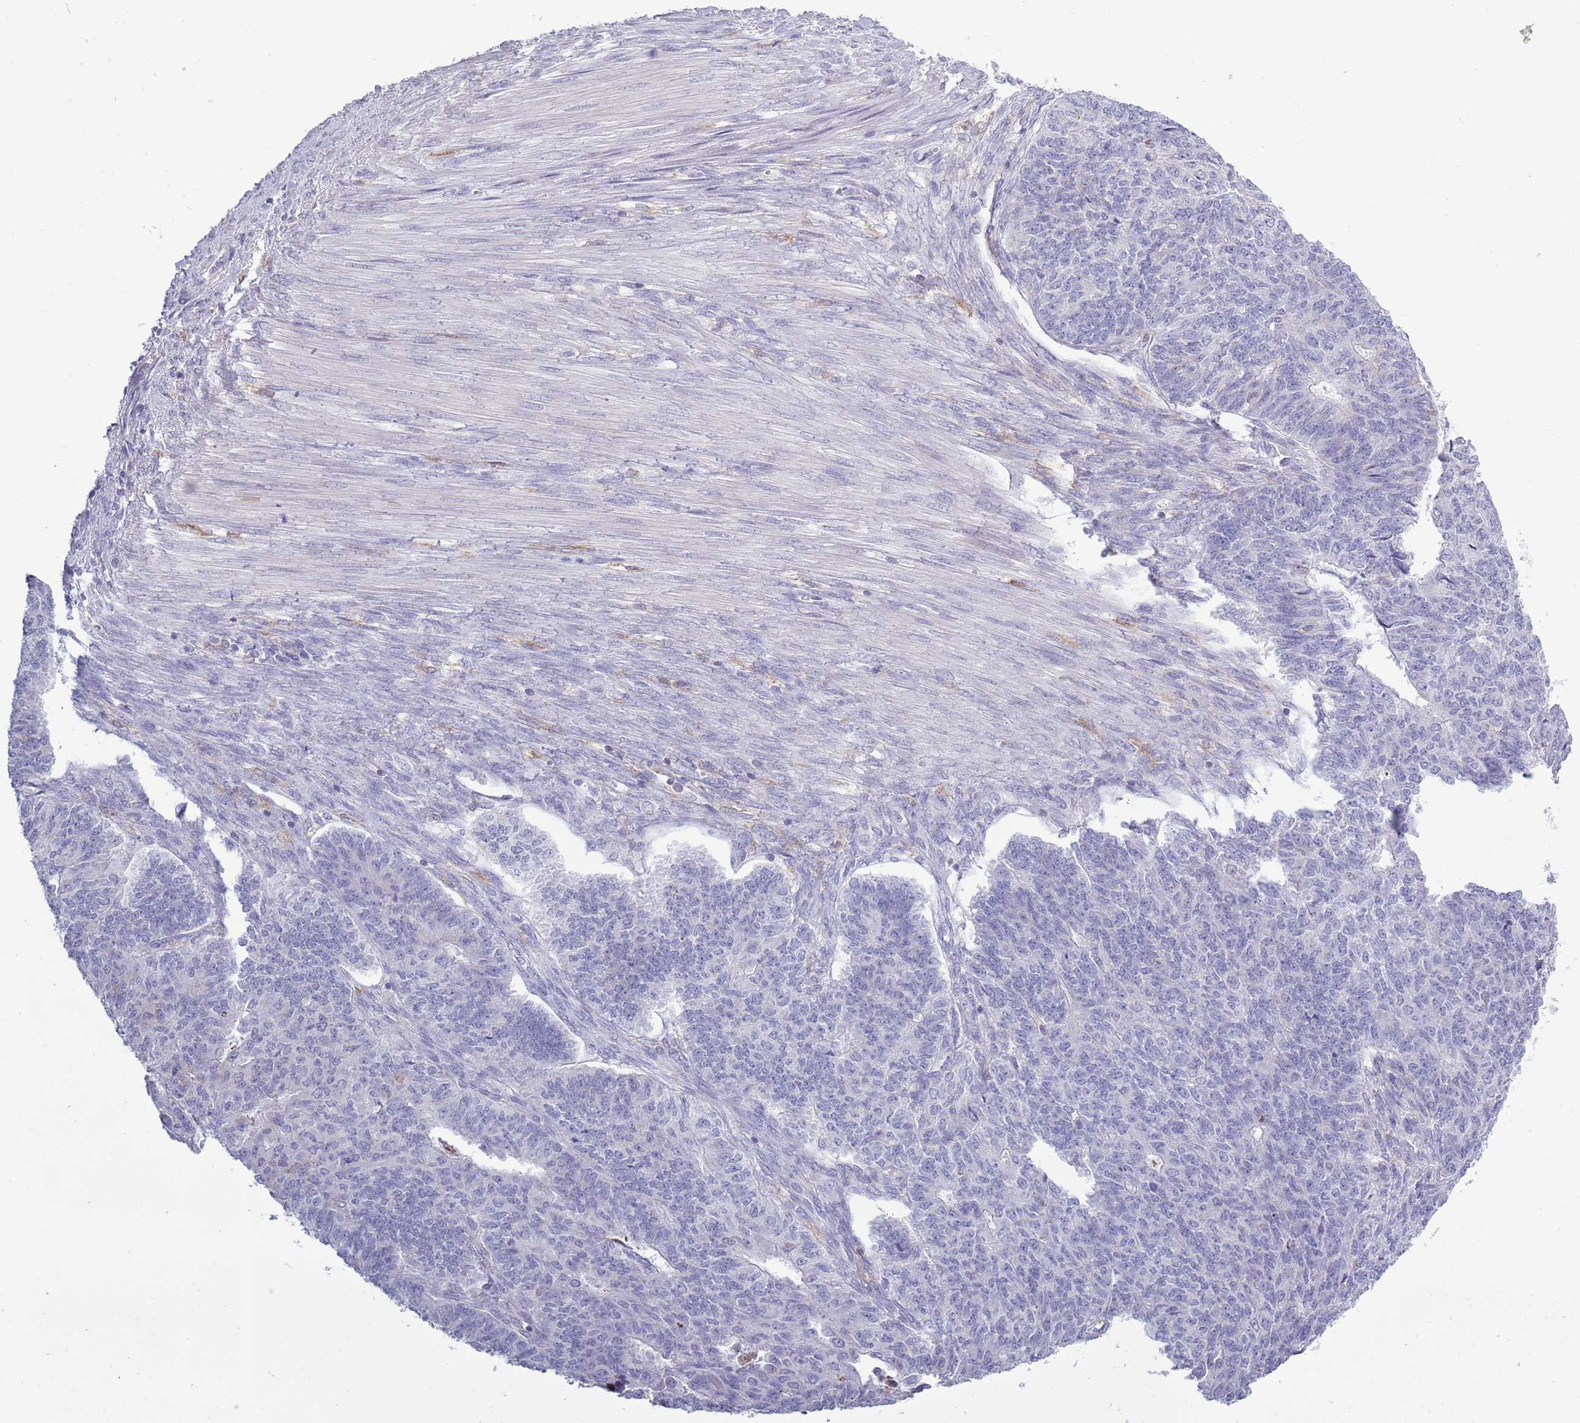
{"staining": {"intensity": "negative", "quantity": "none", "location": "none"}, "tissue": "endometrial cancer", "cell_type": "Tumor cells", "image_type": "cancer", "snomed": [{"axis": "morphology", "description": "Adenocarcinoma, NOS"}, {"axis": "topography", "description": "Endometrium"}], "caption": "This is an IHC histopathology image of human adenocarcinoma (endometrial). There is no staining in tumor cells.", "gene": "ACSBG1", "patient": {"sex": "female", "age": 32}}